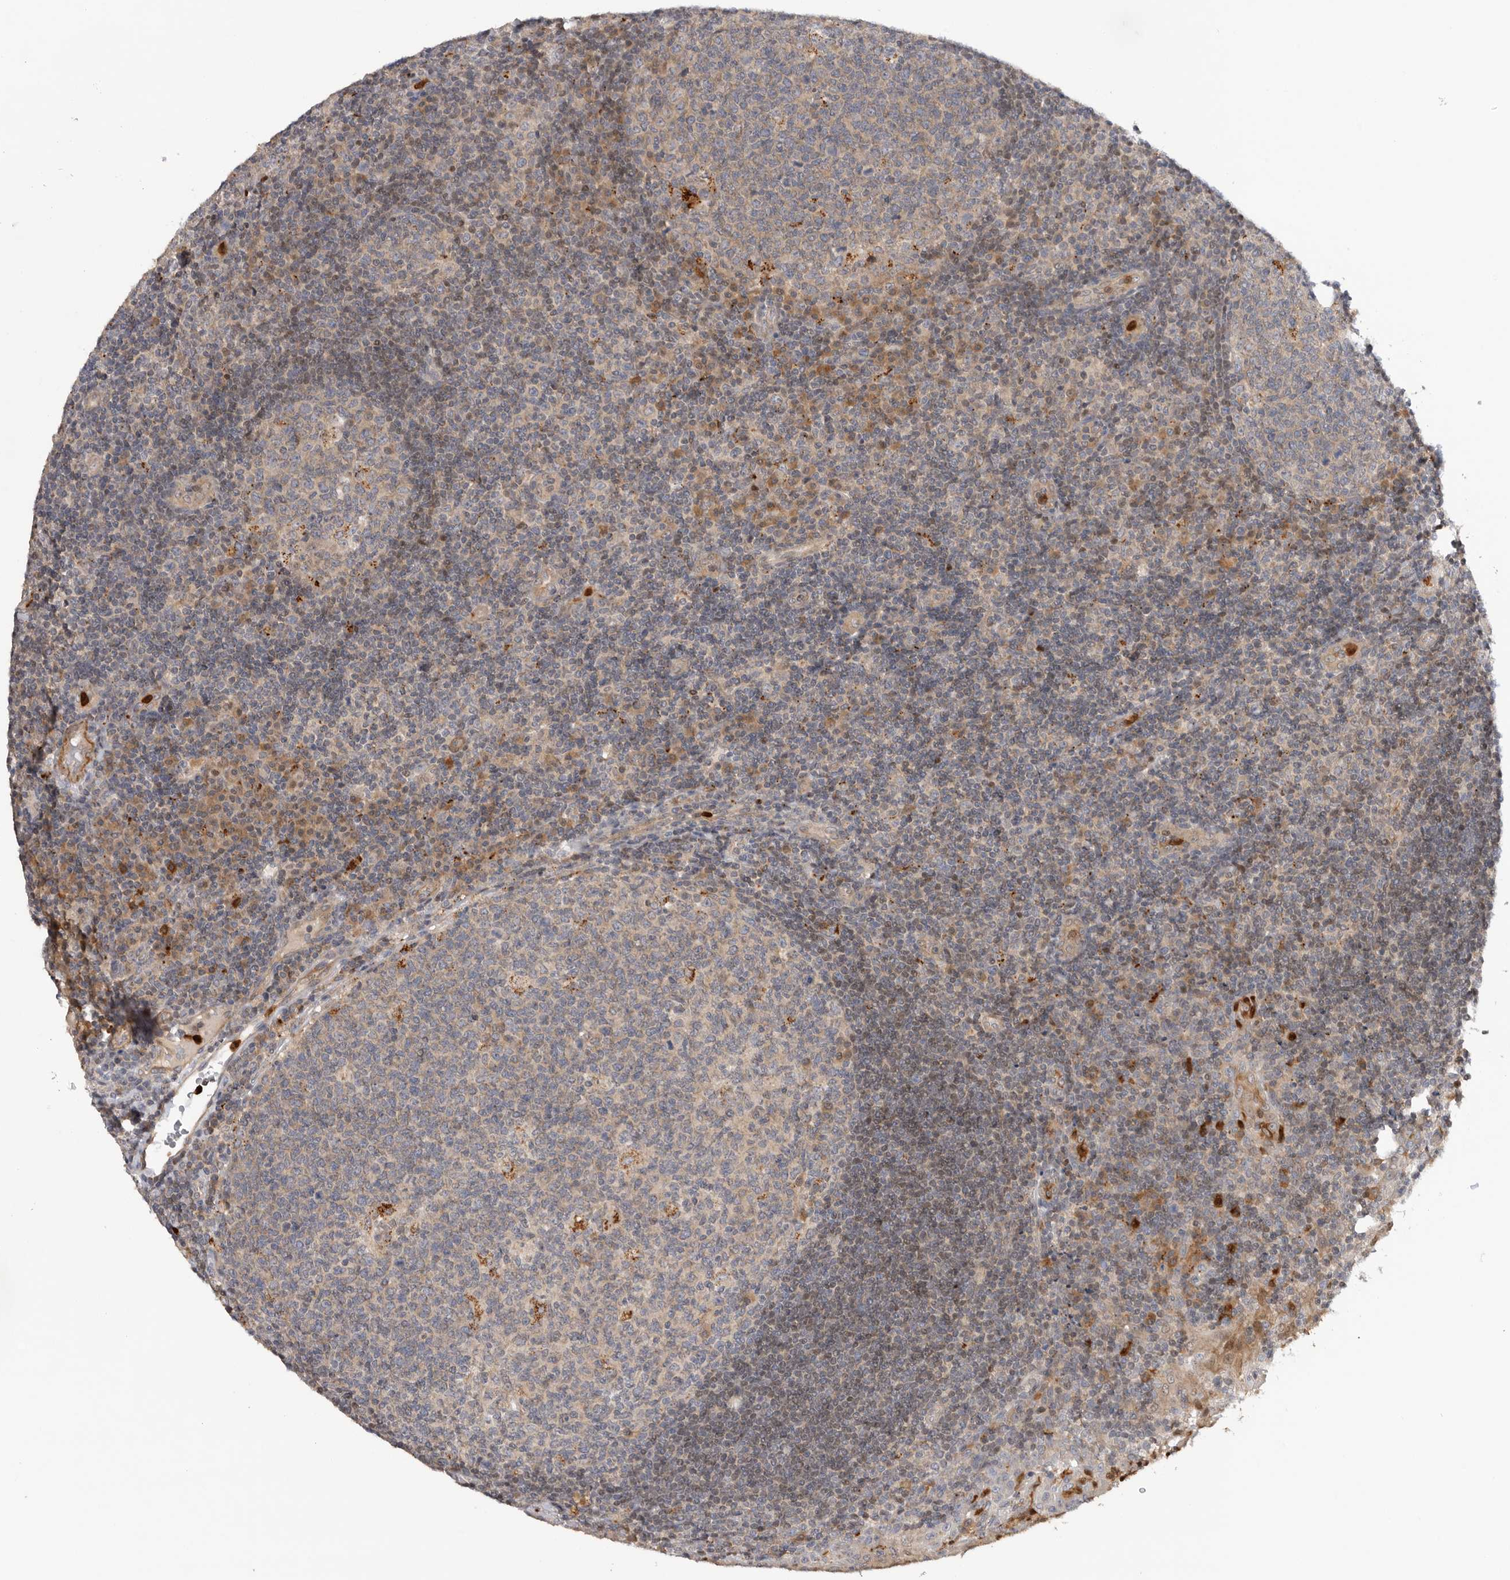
{"staining": {"intensity": "weak", "quantity": "25%-75%", "location": "cytoplasmic/membranous"}, "tissue": "tonsil", "cell_type": "Germinal center cells", "image_type": "normal", "snomed": [{"axis": "morphology", "description": "Normal tissue, NOS"}, {"axis": "topography", "description": "Tonsil"}], "caption": "Tonsil stained with DAB IHC exhibits low levels of weak cytoplasmic/membranous expression in approximately 25%-75% of germinal center cells. The staining was performed using DAB to visualize the protein expression in brown, while the nuclei were stained in blue with hematoxylin (Magnification: 20x).", "gene": "GNE", "patient": {"sex": "female", "age": 40}}